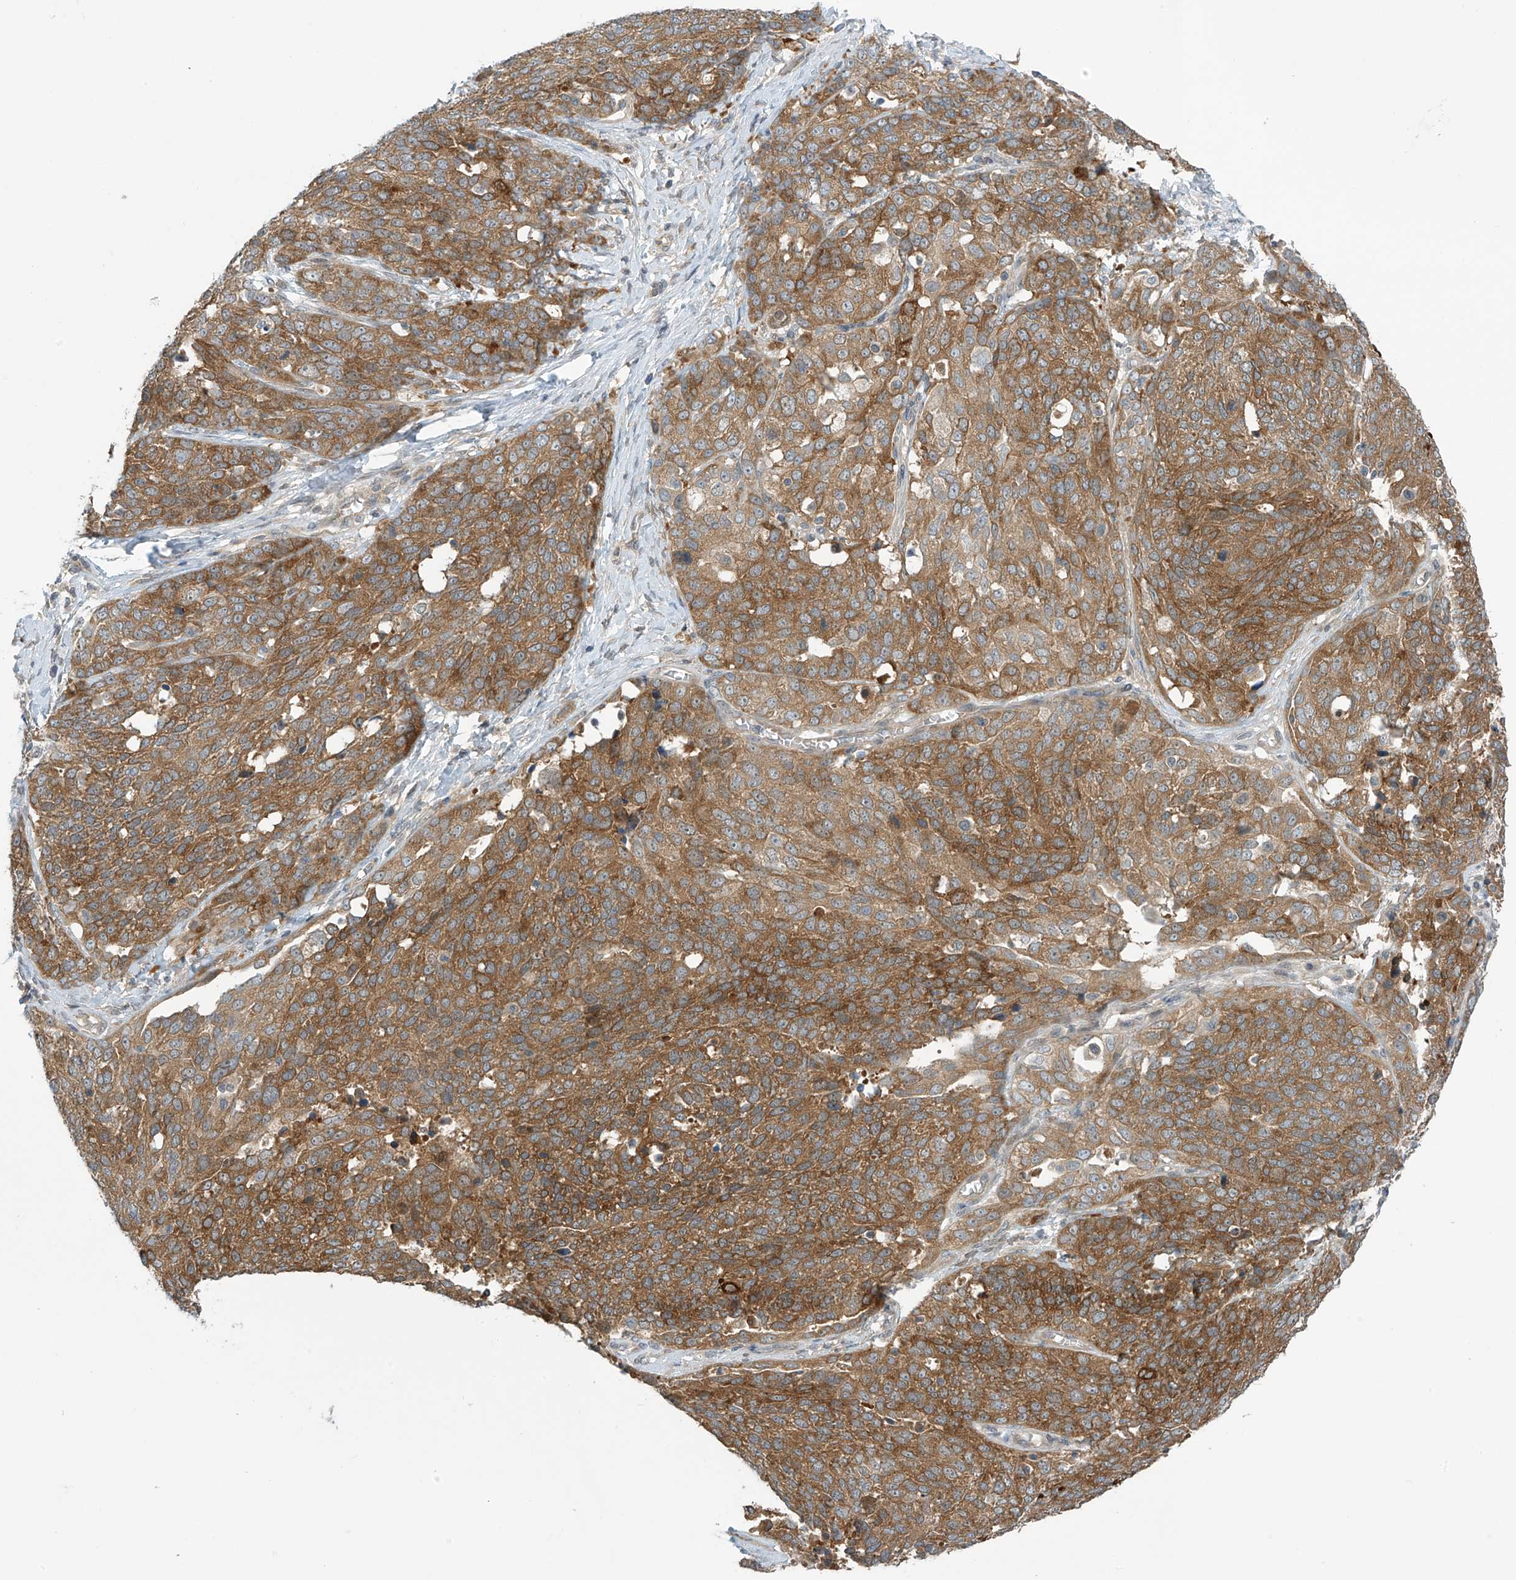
{"staining": {"intensity": "moderate", "quantity": ">75%", "location": "cytoplasmic/membranous"}, "tissue": "ovarian cancer", "cell_type": "Tumor cells", "image_type": "cancer", "snomed": [{"axis": "morphology", "description": "Cystadenocarcinoma, serous, NOS"}, {"axis": "topography", "description": "Ovary"}], "caption": "There is medium levels of moderate cytoplasmic/membranous staining in tumor cells of serous cystadenocarcinoma (ovarian), as demonstrated by immunohistochemical staining (brown color).", "gene": "FSD1L", "patient": {"sex": "female", "age": 44}}